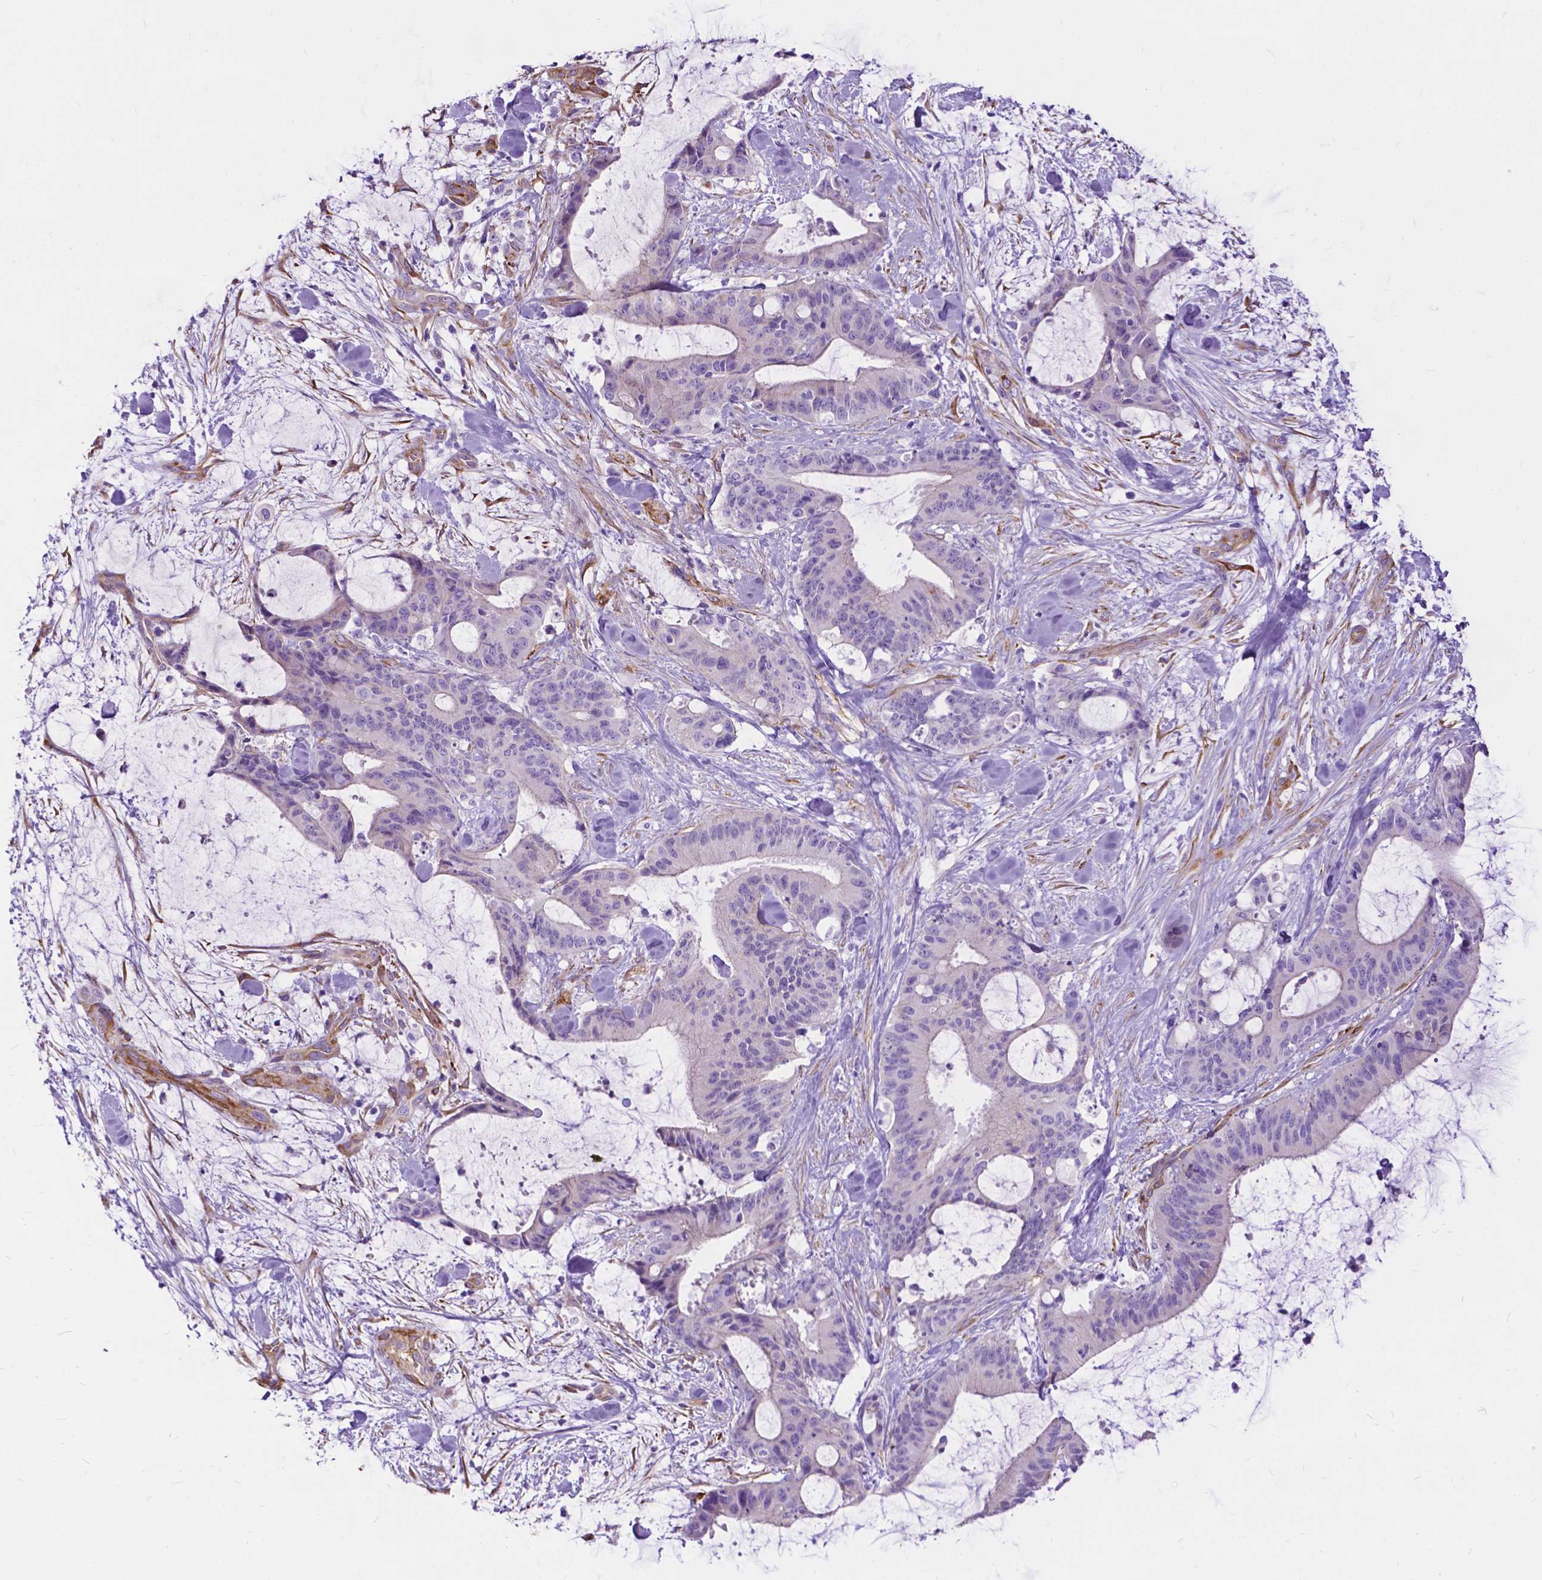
{"staining": {"intensity": "negative", "quantity": "none", "location": "none"}, "tissue": "liver cancer", "cell_type": "Tumor cells", "image_type": "cancer", "snomed": [{"axis": "morphology", "description": "Cholangiocarcinoma"}, {"axis": "topography", "description": "Liver"}], "caption": "High magnification brightfield microscopy of liver cancer (cholangiocarcinoma) stained with DAB (3,3'-diaminobenzidine) (brown) and counterstained with hematoxylin (blue): tumor cells show no significant expression.", "gene": "PCDHA12", "patient": {"sex": "female", "age": 73}}